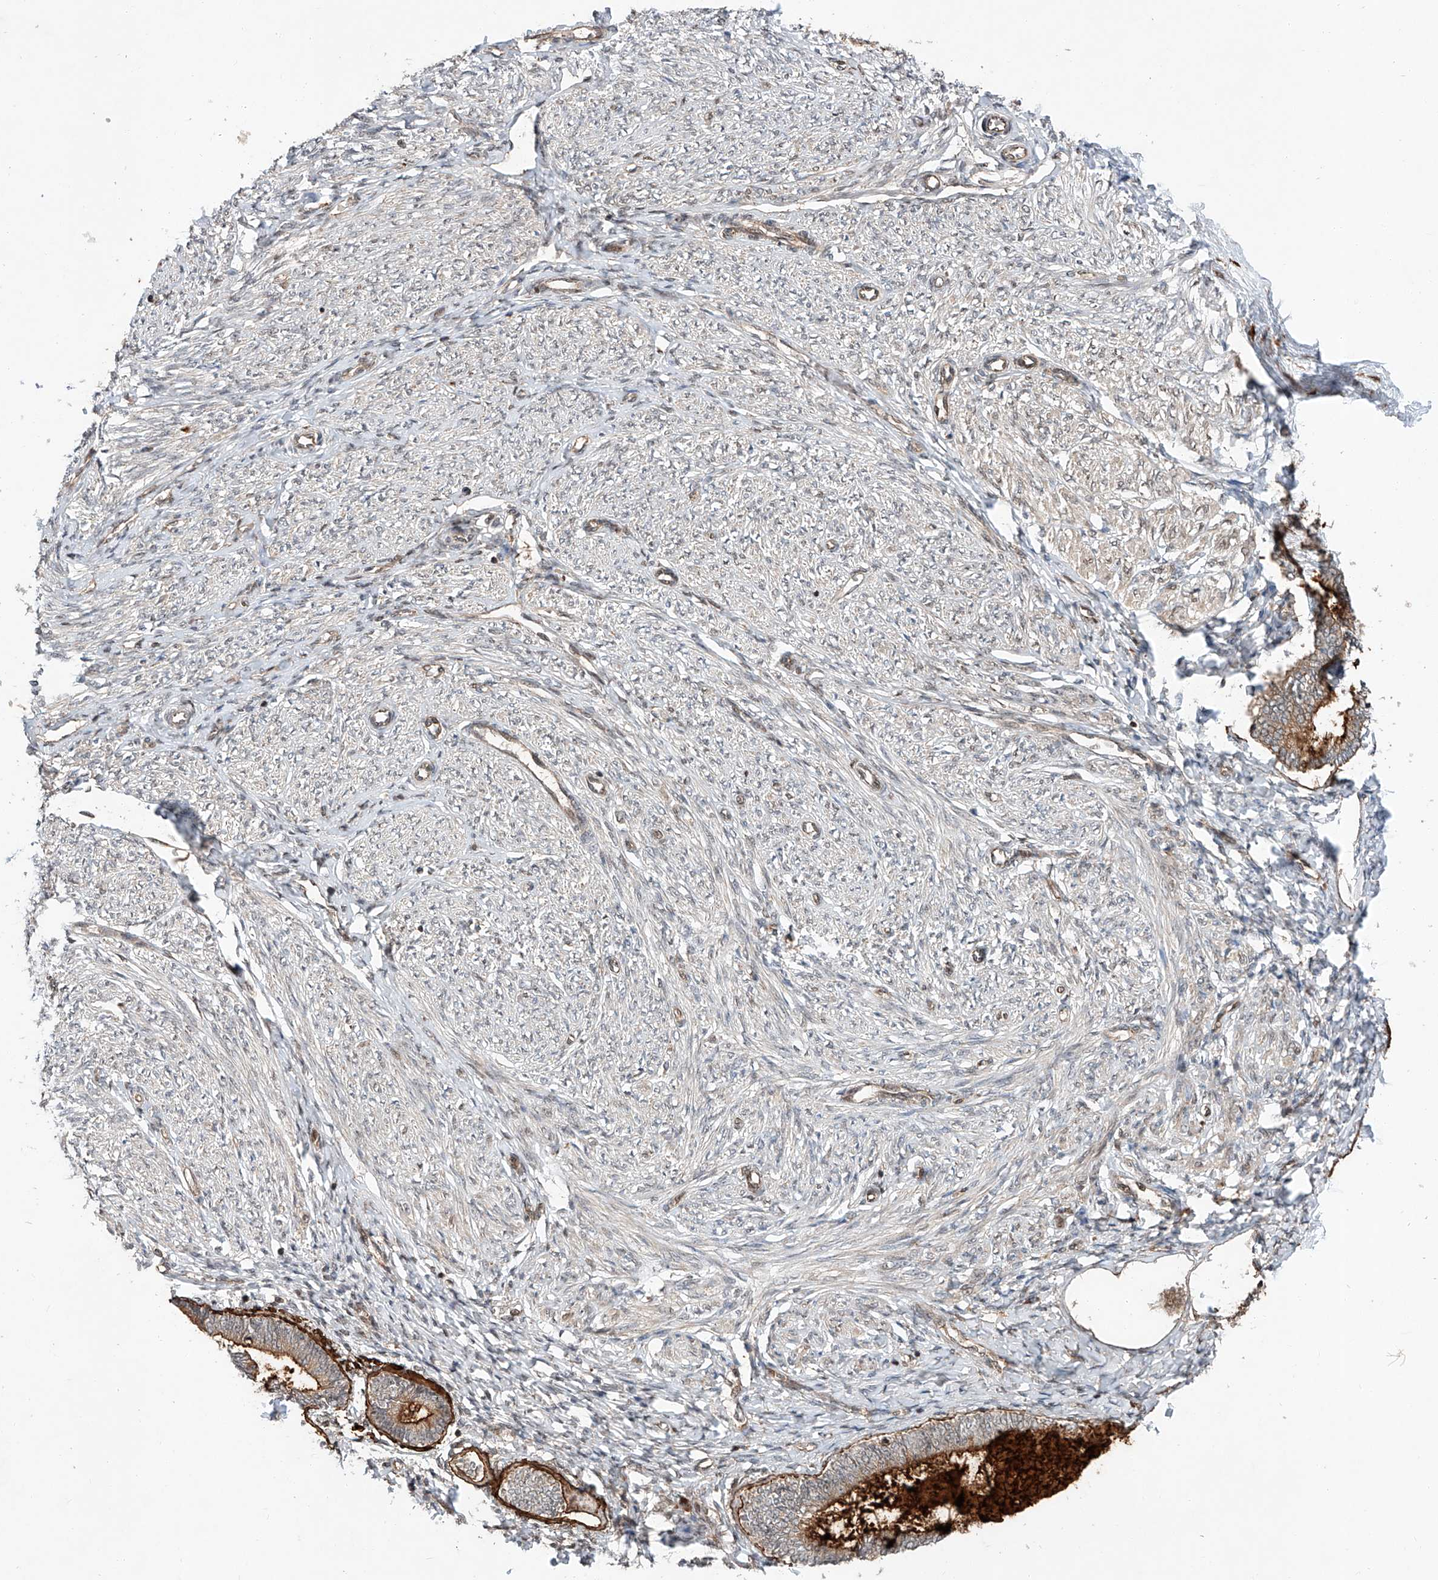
{"staining": {"intensity": "moderate", "quantity": "25%-75%", "location": "cytoplasmic/membranous"}, "tissue": "endometrium", "cell_type": "Cells in endometrial stroma", "image_type": "normal", "snomed": [{"axis": "morphology", "description": "Normal tissue, NOS"}, {"axis": "topography", "description": "Endometrium"}], "caption": "Protein expression by IHC shows moderate cytoplasmic/membranous staining in approximately 25%-75% of cells in endometrial stroma in normal endometrium.", "gene": "ZFP28", "patient": {"sex": "female", "age": 72}}